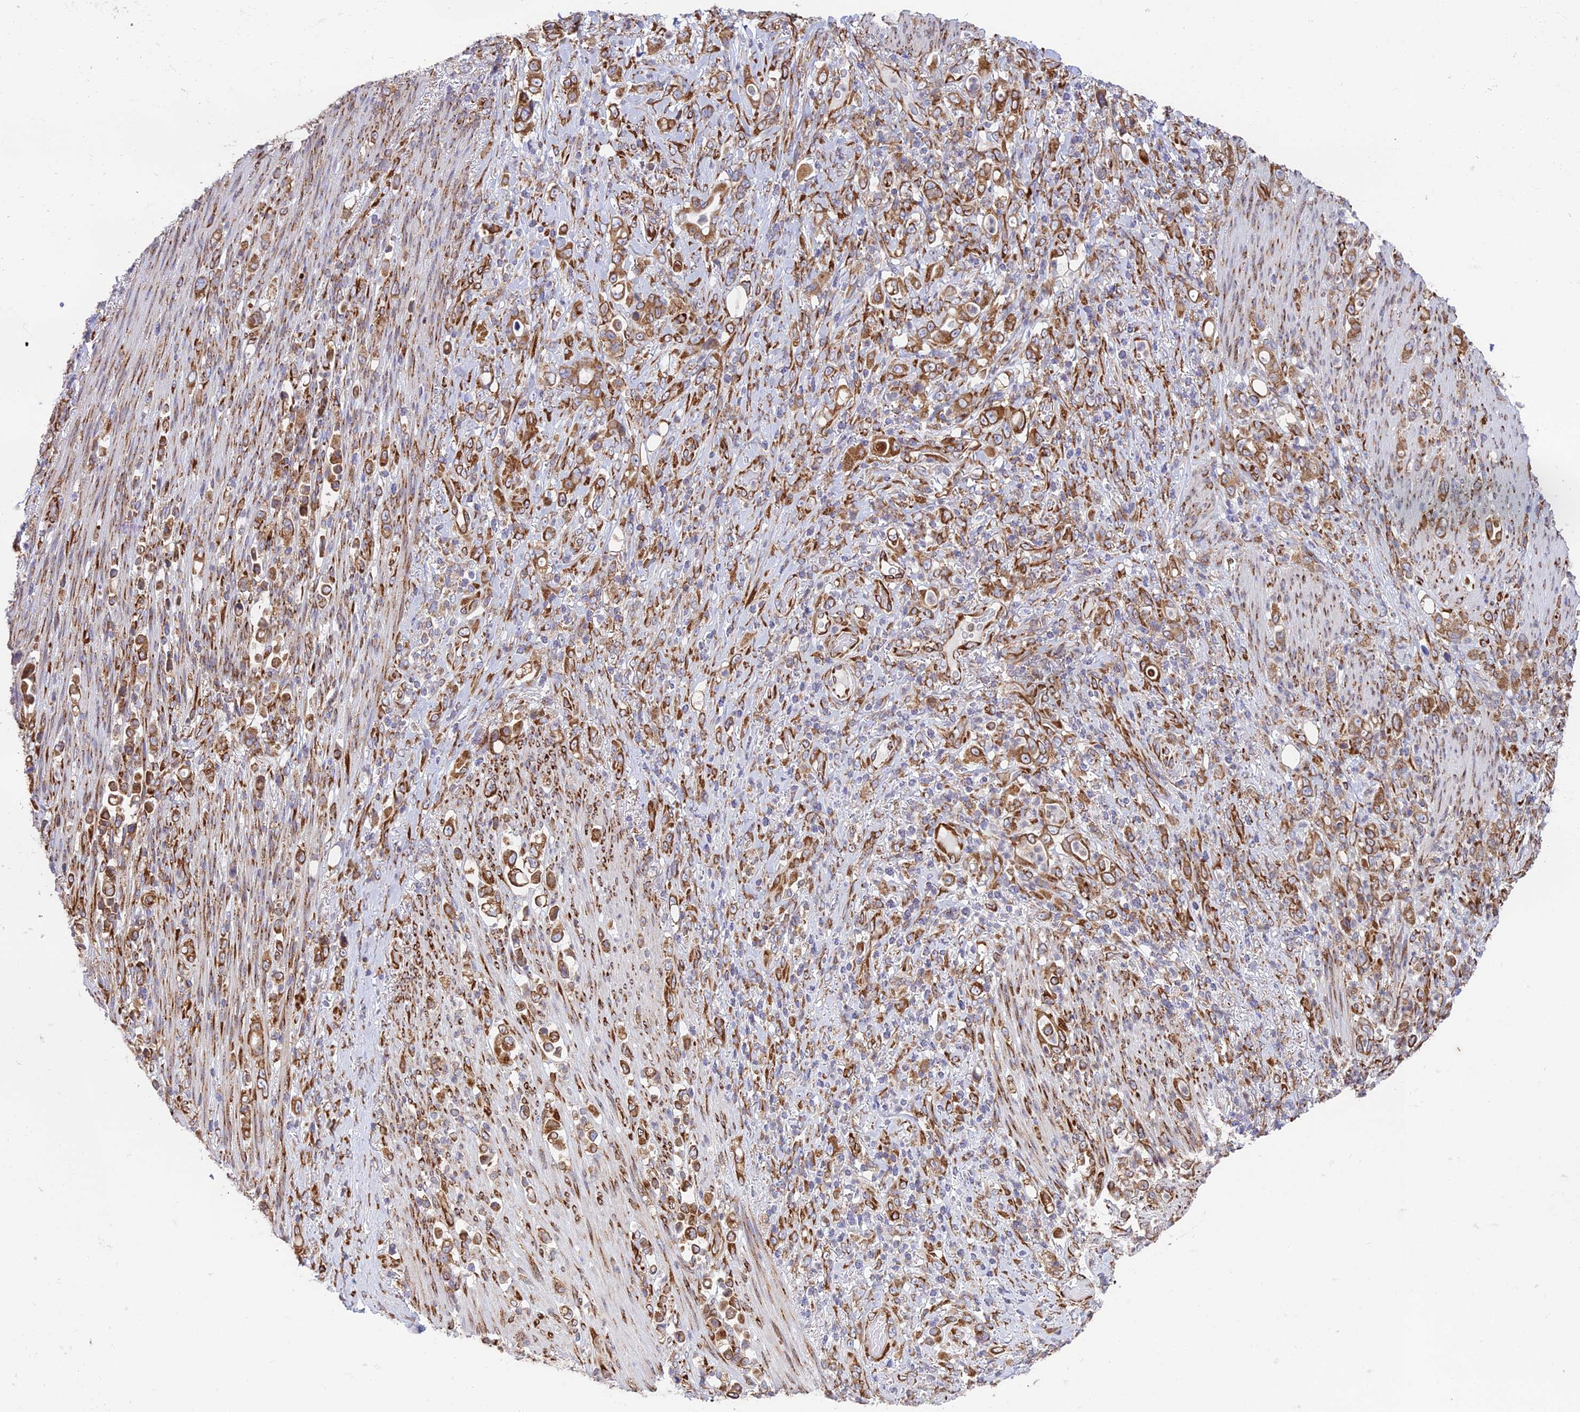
{"staining": {"intensity": "moderate", "quantity": ">75%", "location": "cytoplasmic/membranous"}, "tissue": "stomach cancer", "cell_type": "Tumor cells", "image_type": "cancer", "snomed": [{"axis": "morphology", "description": "Normal tissue, NOS"}, {"axis": "morphology", "description": "Adenocarcinoma, NOS"}, {"axis": "topography", "description": "Stomach"}], "caption": "A photomicrograph of adenocarcinoma (stomach) stained for a protein displays moderate cytoplasmic/membranous brown staining in tumor cells.", "gene": "CCDC69", "patient": {"sex": "female", "age": 79}}